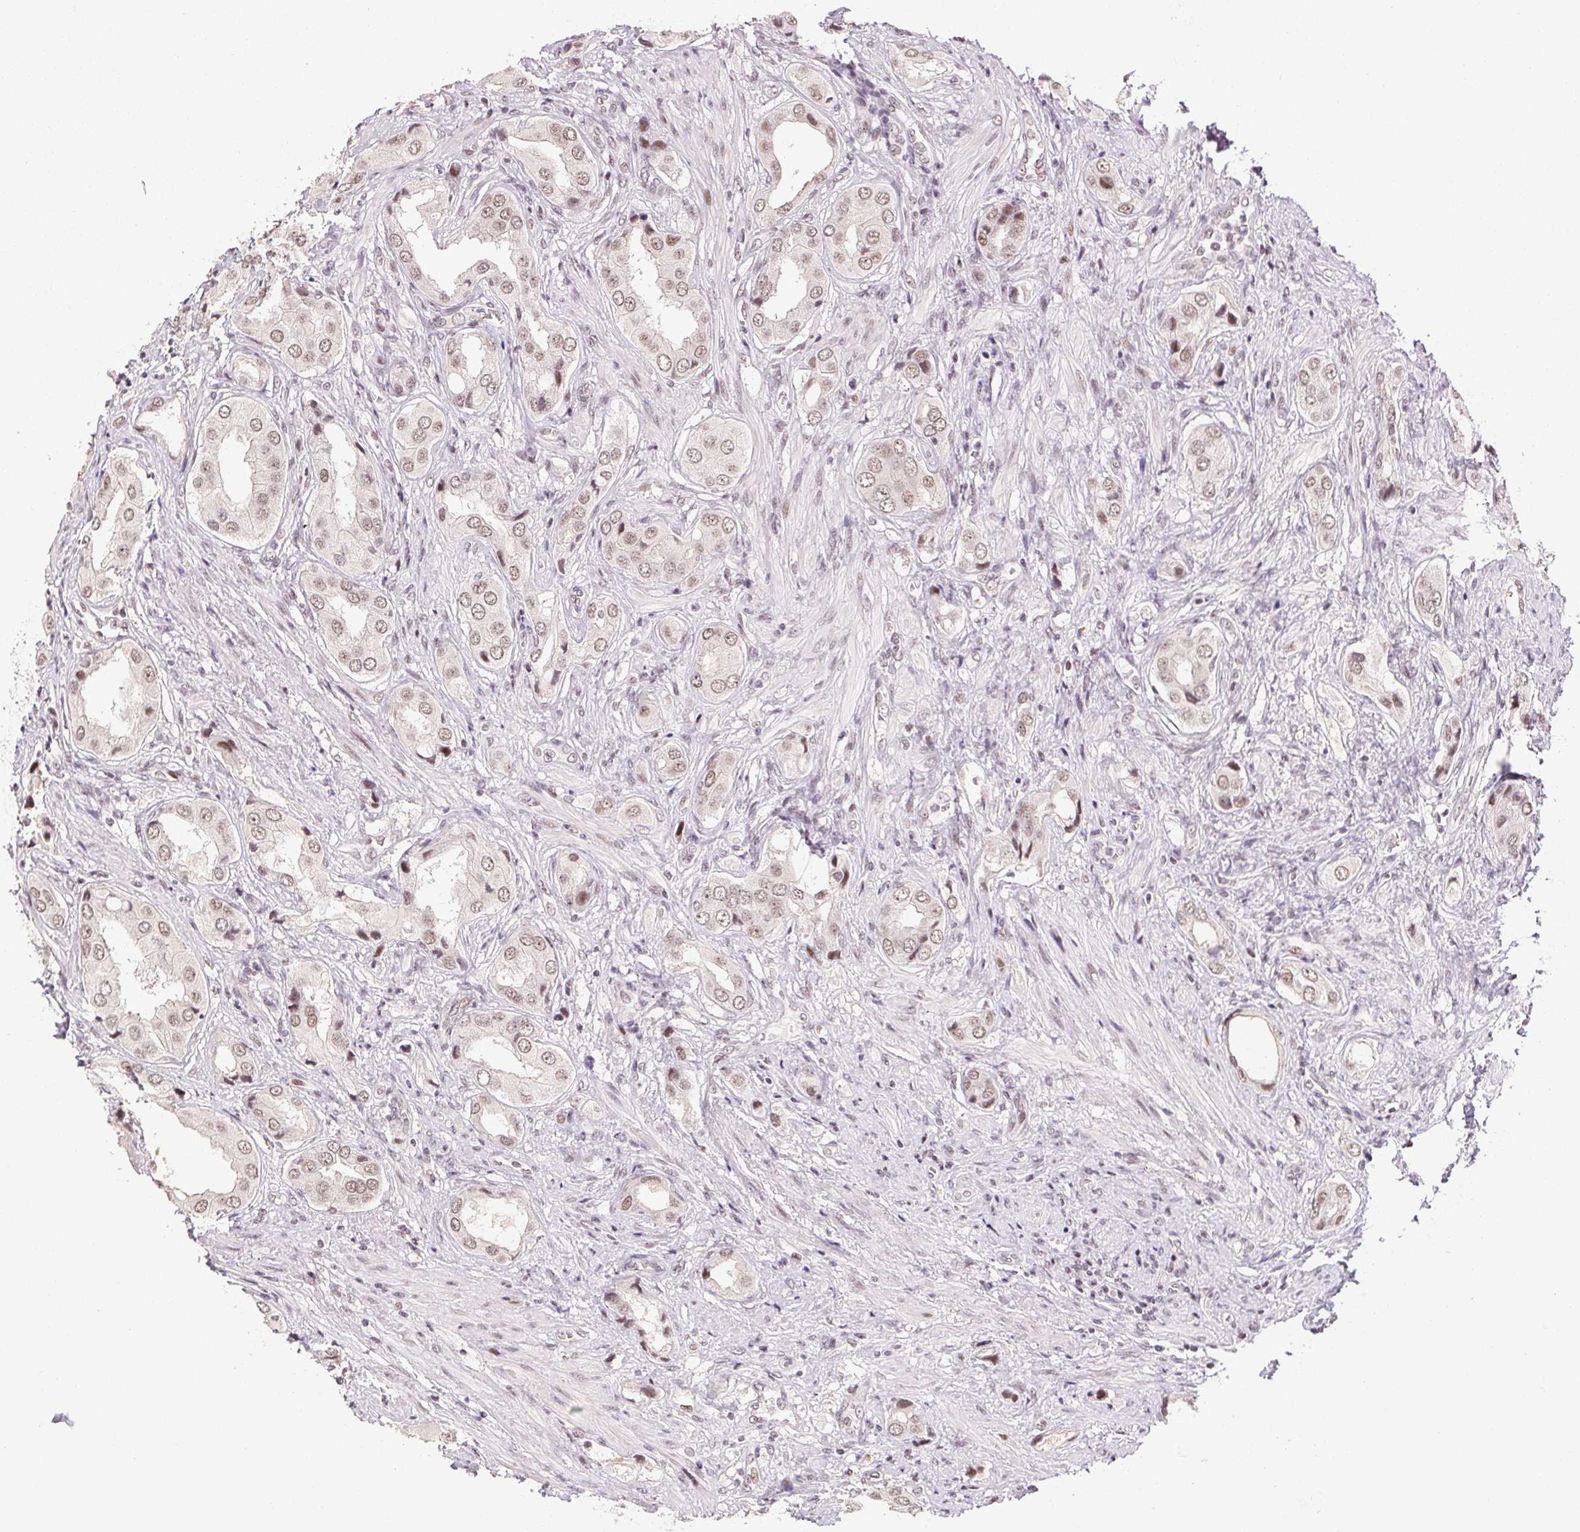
{"staining": {"intensity": "weak", "quantity": ">75%", "location": "nuclear"}, "tissue": "prostate cancer", "cell_type": "Tumor cells", "image_type": "cancer", "snomed": [{"axis": "morphology", "description": "Adenocarcinoma, NOS"}, {"axis": "topography", "description": "Prostate"}], "caption": "Human prostate adenocarcinoma stained with a brown dye exhibits weak nuclear positive positivity in about >75% of tumor cells.", "gene": "KDM4D", "patient": {"sex": "male", "age": 63}}